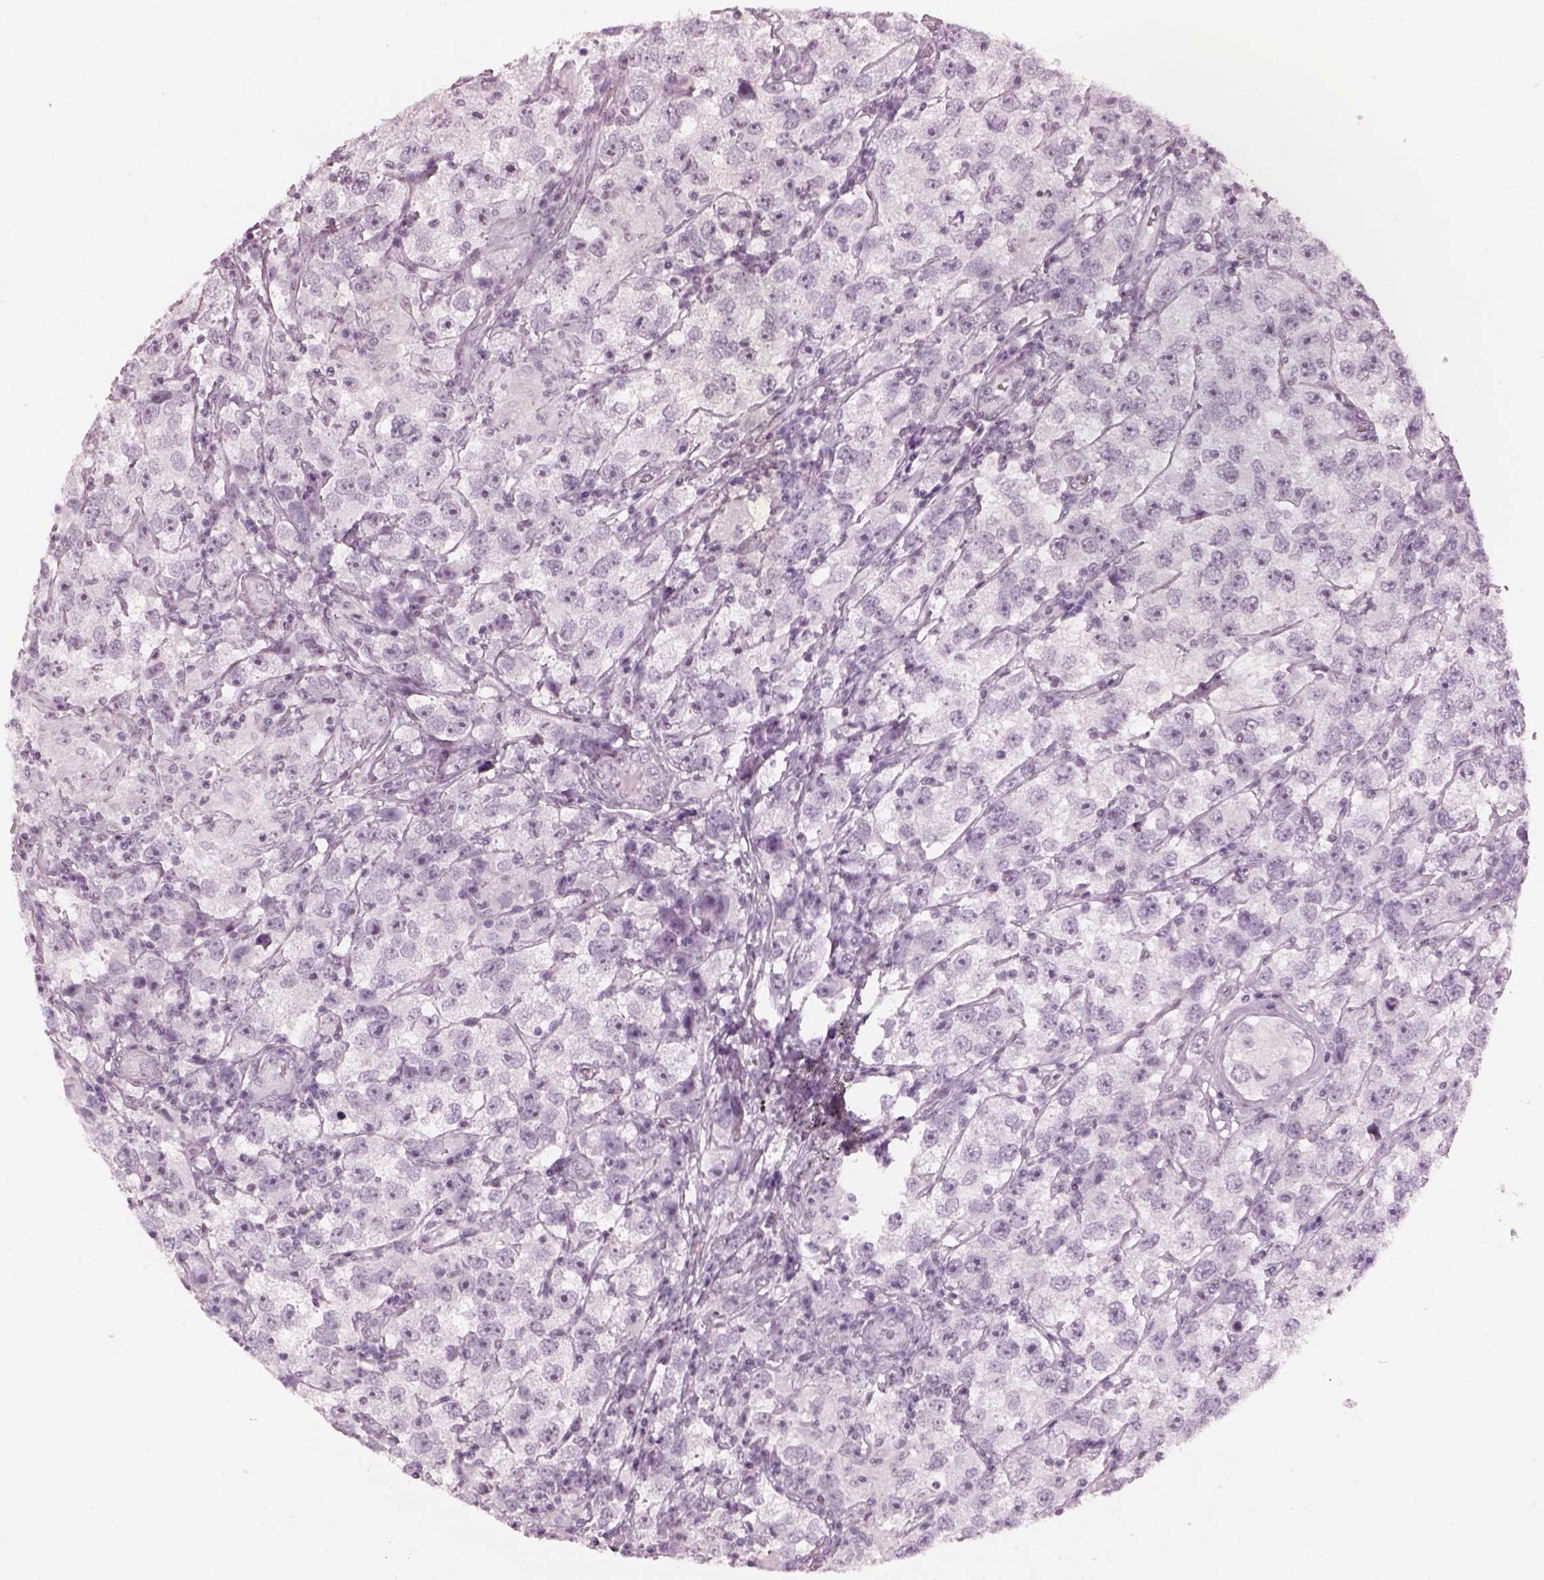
{"staining": {"intensity": "negative", "quantity": "none", "location": "none"}, "tissue": "testis cancer", "cell_type": "Tumor cells", "image_type": "cancer", "snomed": [{"axis": "morphology", "description": "Seminoma, NOS"}, {"axis": "topography", "description": "Testis"}], "caption": "A photomicrograph of testis seminoma stained for a protein shows no brown staining in tumor cells.", "gene": "ADGRG2", "patient": {"sex": "male", "age": 26}}